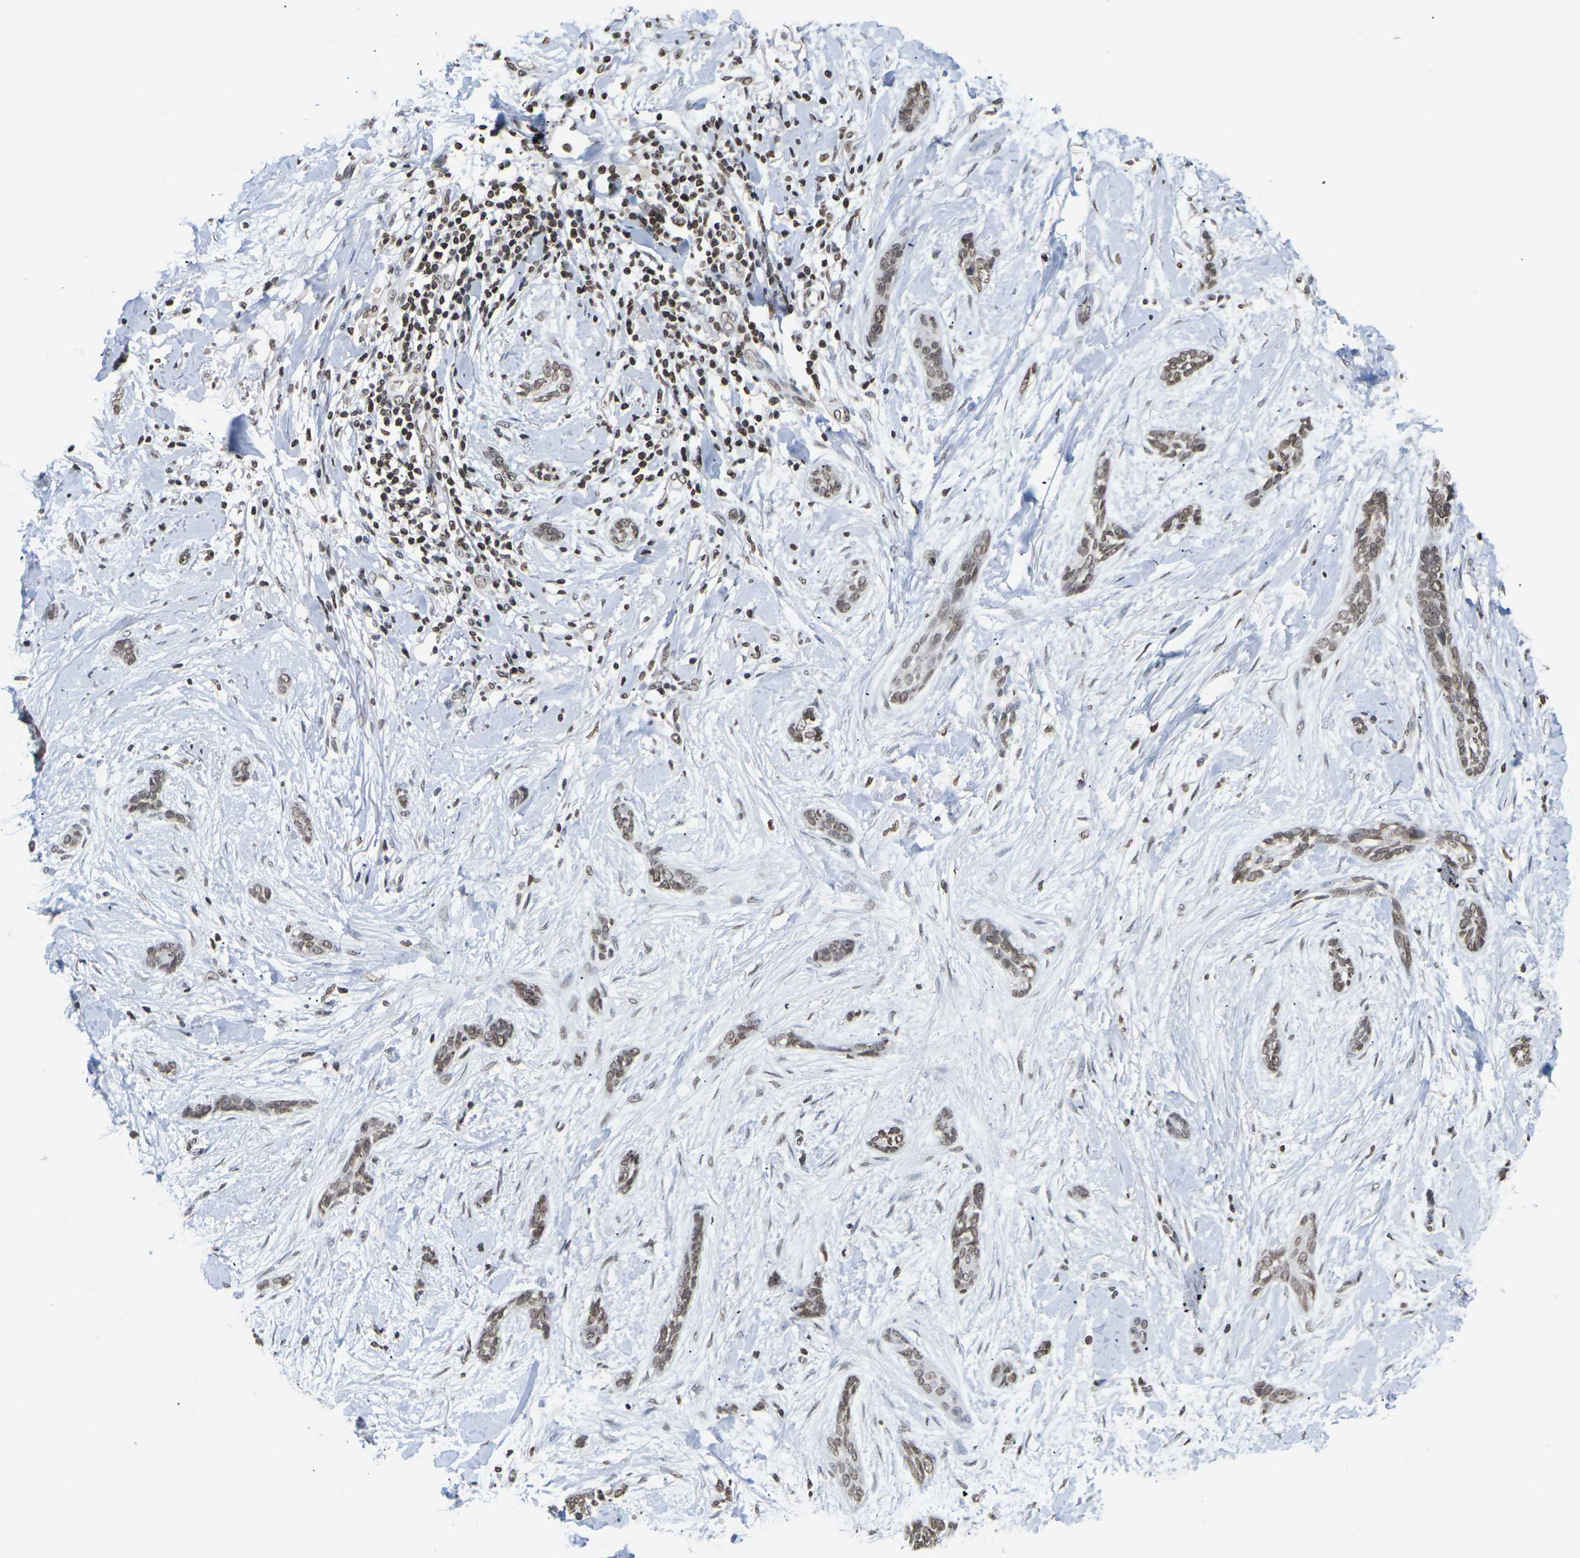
{"staining": {"intensity": "moderate", "quantity": ">75%", "location": "nuclear"}, "tissue": "skin cancer", "cell_type": "Tumor cells", "image_type": "cancer", "snomed": [{"axis": "morphology", "description": "Basal cell carcinoma"}, {"axis": "morphology", "description": "Adnexal tumor, benign"}, {"axis": "topography", "description": "Skin"}], "caption": "Moderate nuclear staining is identified in approximately >75% of tumor cells in skin cancer.", "gene": "ETV5", "patient": {"sex": "female", "age": 42}}